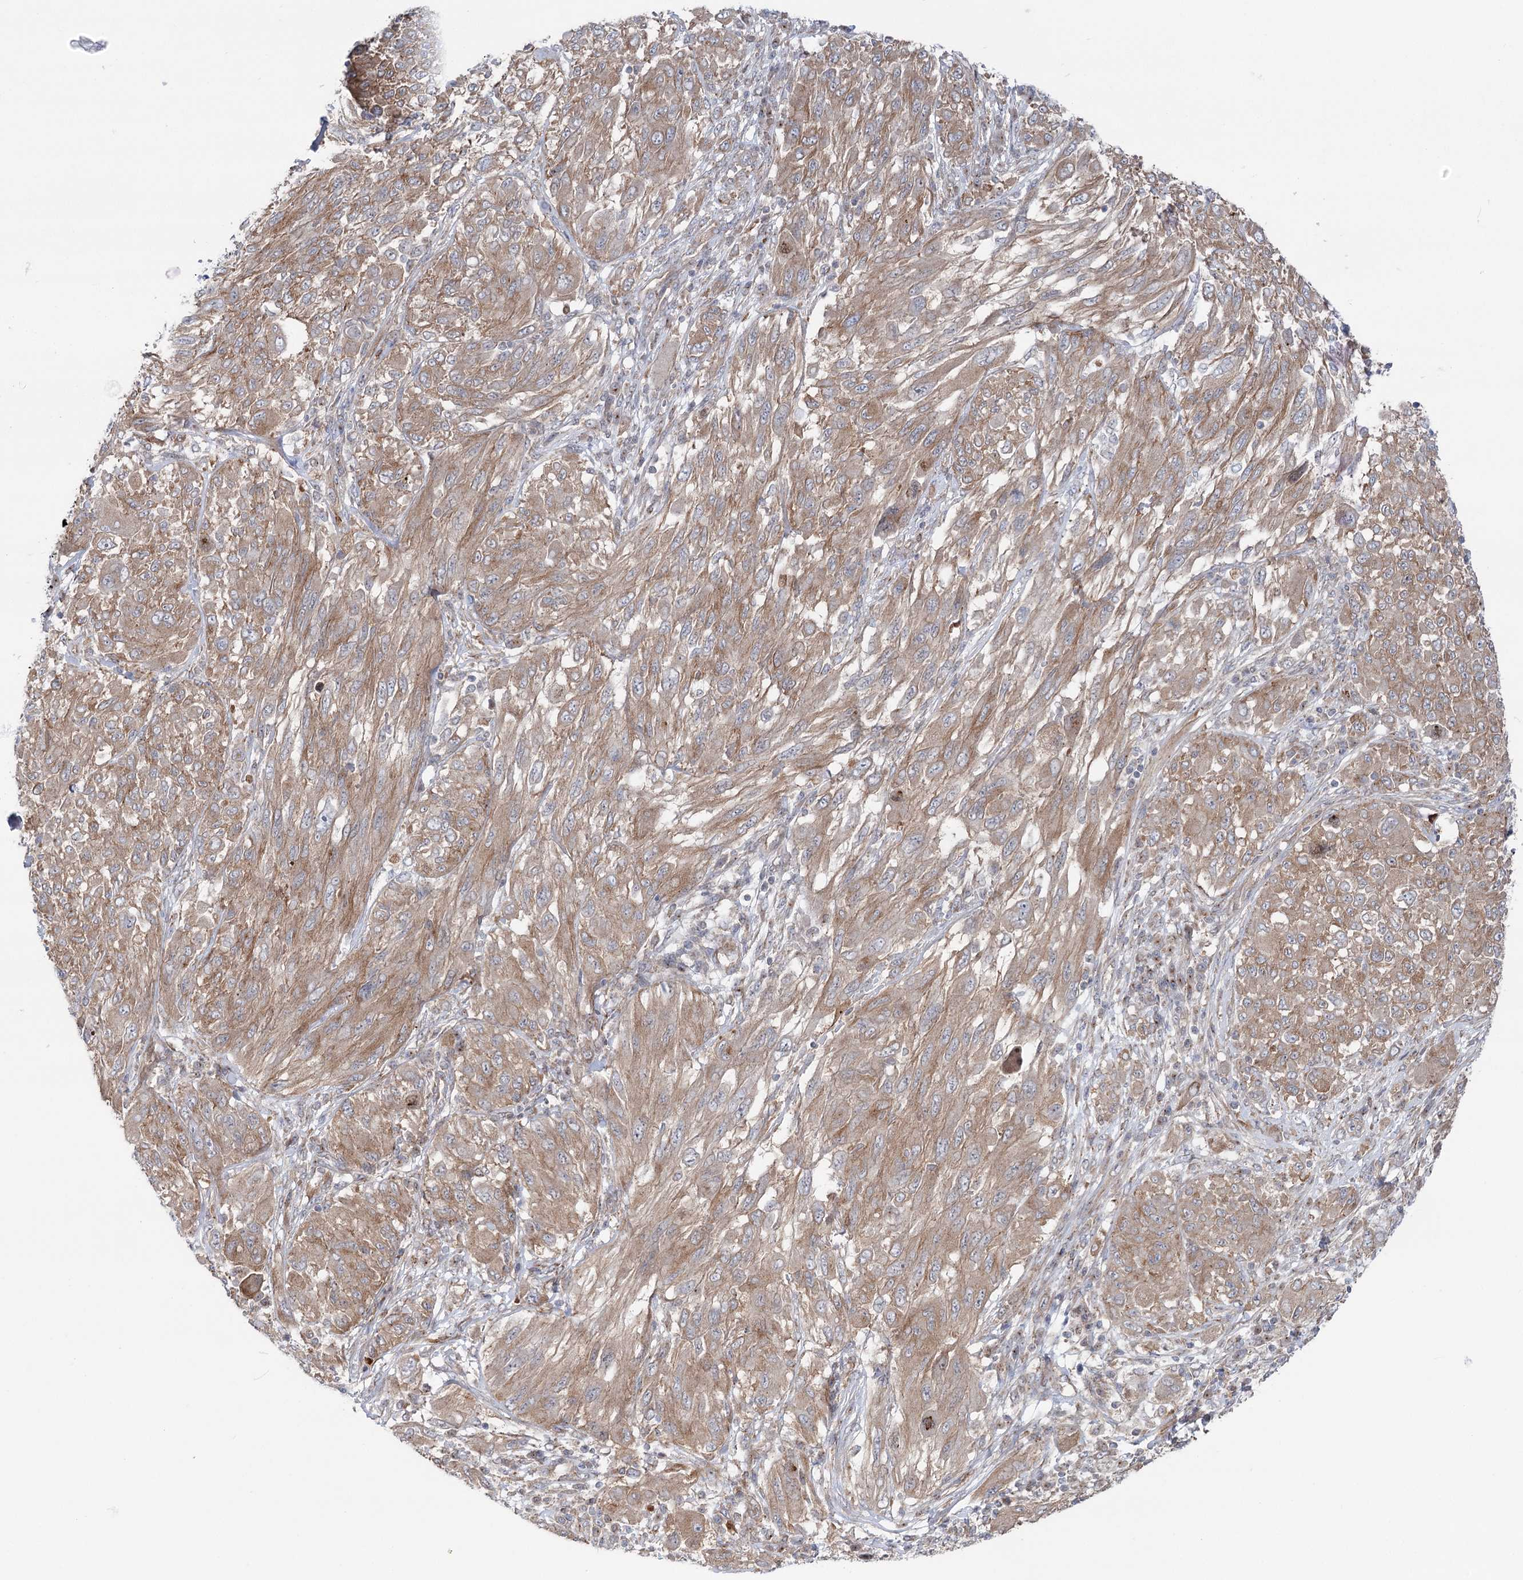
{"staining": {"intensity": "weak", "quantity": ">75%", "location": "cytoplasmic/membranous"}, "tissue": "melanoma", "cell_type": "Tumor cells", "image_type": "cancer", "snomed": [{"axis": "morphology", "description": "Malignant melanoma, NOS"}, {"axis": "topography", "description": "Skin"}], "caption": "This histopathology image reveals IHC staining of human melanoma, with low weak cytoplasmic/membranous staining in approximately >75% of tumor cells.", "gene": "SCN11A", "patient": {"sex": "female", "age": 91}}